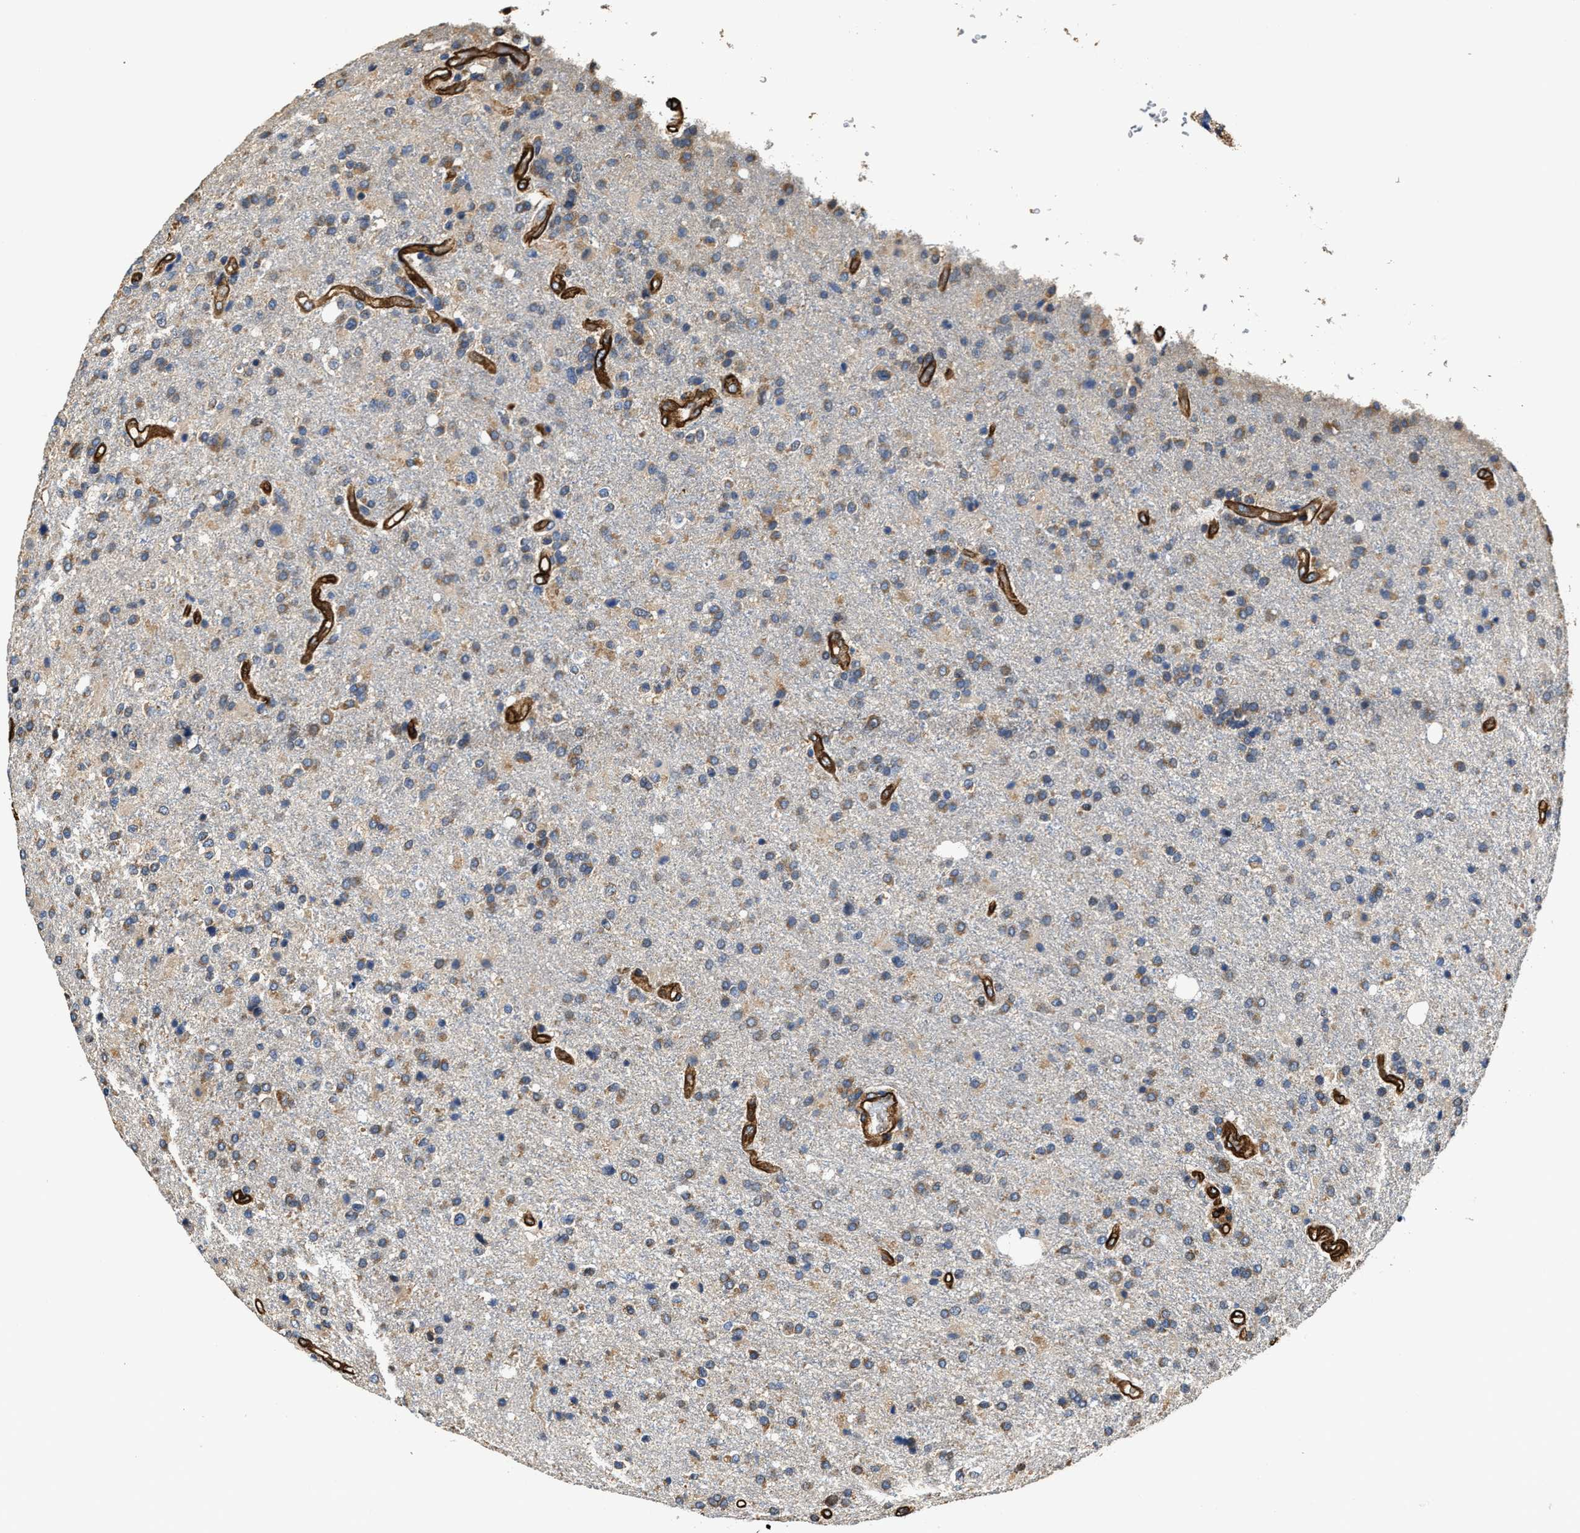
{"staining": {"intensity": "weak", "quantity": "25%-75%", "location": "cytoplasmic/membranous"}, "tissue": "glioma", "cell_type": "Tumor cells", "image_type": "cancer", "snomed": [{"axis": "morphology", "description": "Glioma, malignant, High grade"}, {"axis": "topography", "description": "Brain"}], "caption": "Protein expression analysis of malignant glioma (high-grade) displays weak cytoplasmic/membranous positivity in approximately 25%-75% of tumor cells.", "gene": "GFRA3", "patient": {"sex": "male", "age": 72}}